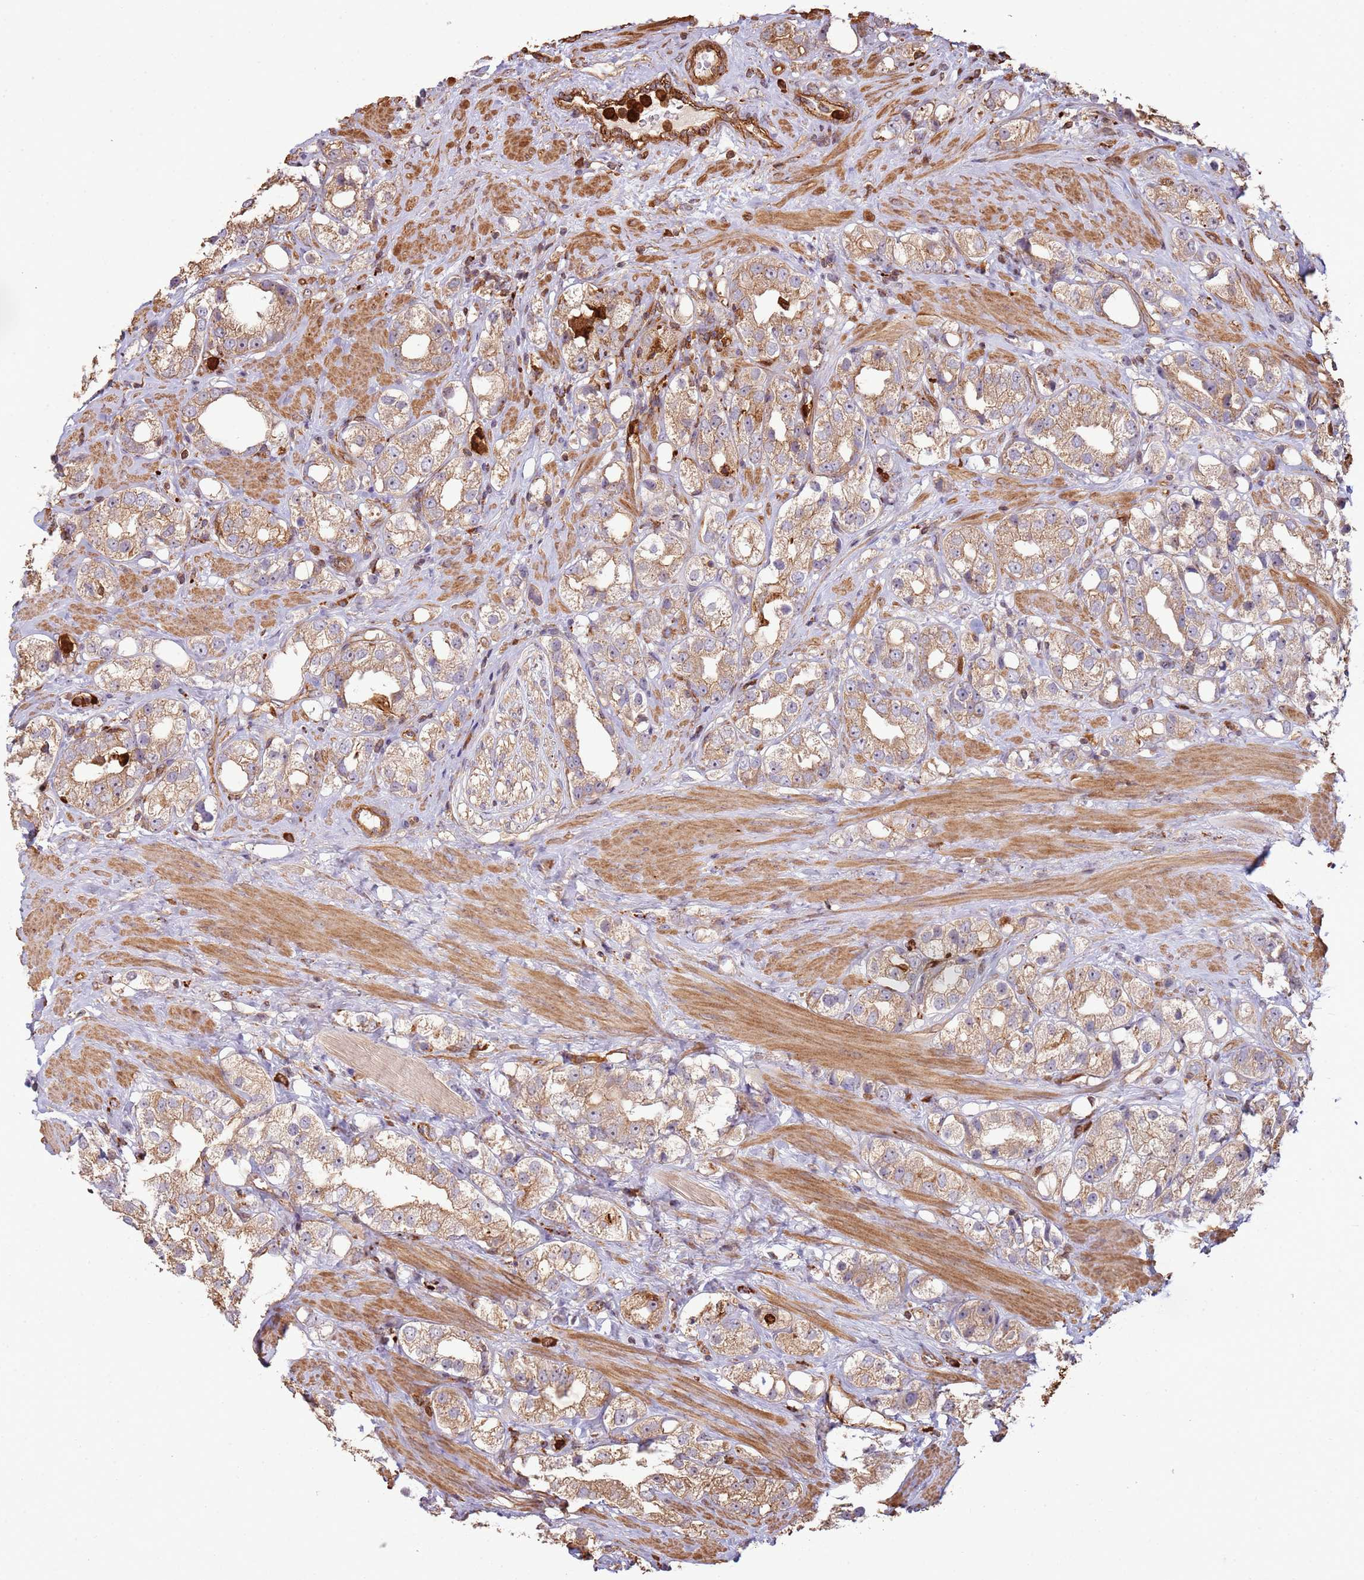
{"staining": {"intensity": "weak", "quantity": ">75%", "location": "cytoplasmic/membranous"}, "tissue": "prostate cancer", "cell_type": "Tumor cells", "image_type": "cancer", "snomed": [{"axis": "morphology", "description": "Adenocarcinoma, NOS"}, {"axis": "topography", "description": "Prostate"}], "caption": "Brown immunohistochemical staining in prostate cancer shows weak cytoplasmic/membranous staining in approximately >75% of tumor cells. (Brightfield microscopy of DAB IHC at high magnification).", "gene": "NDUFAF4", "patient": {"sex": "male", "age": 79}}